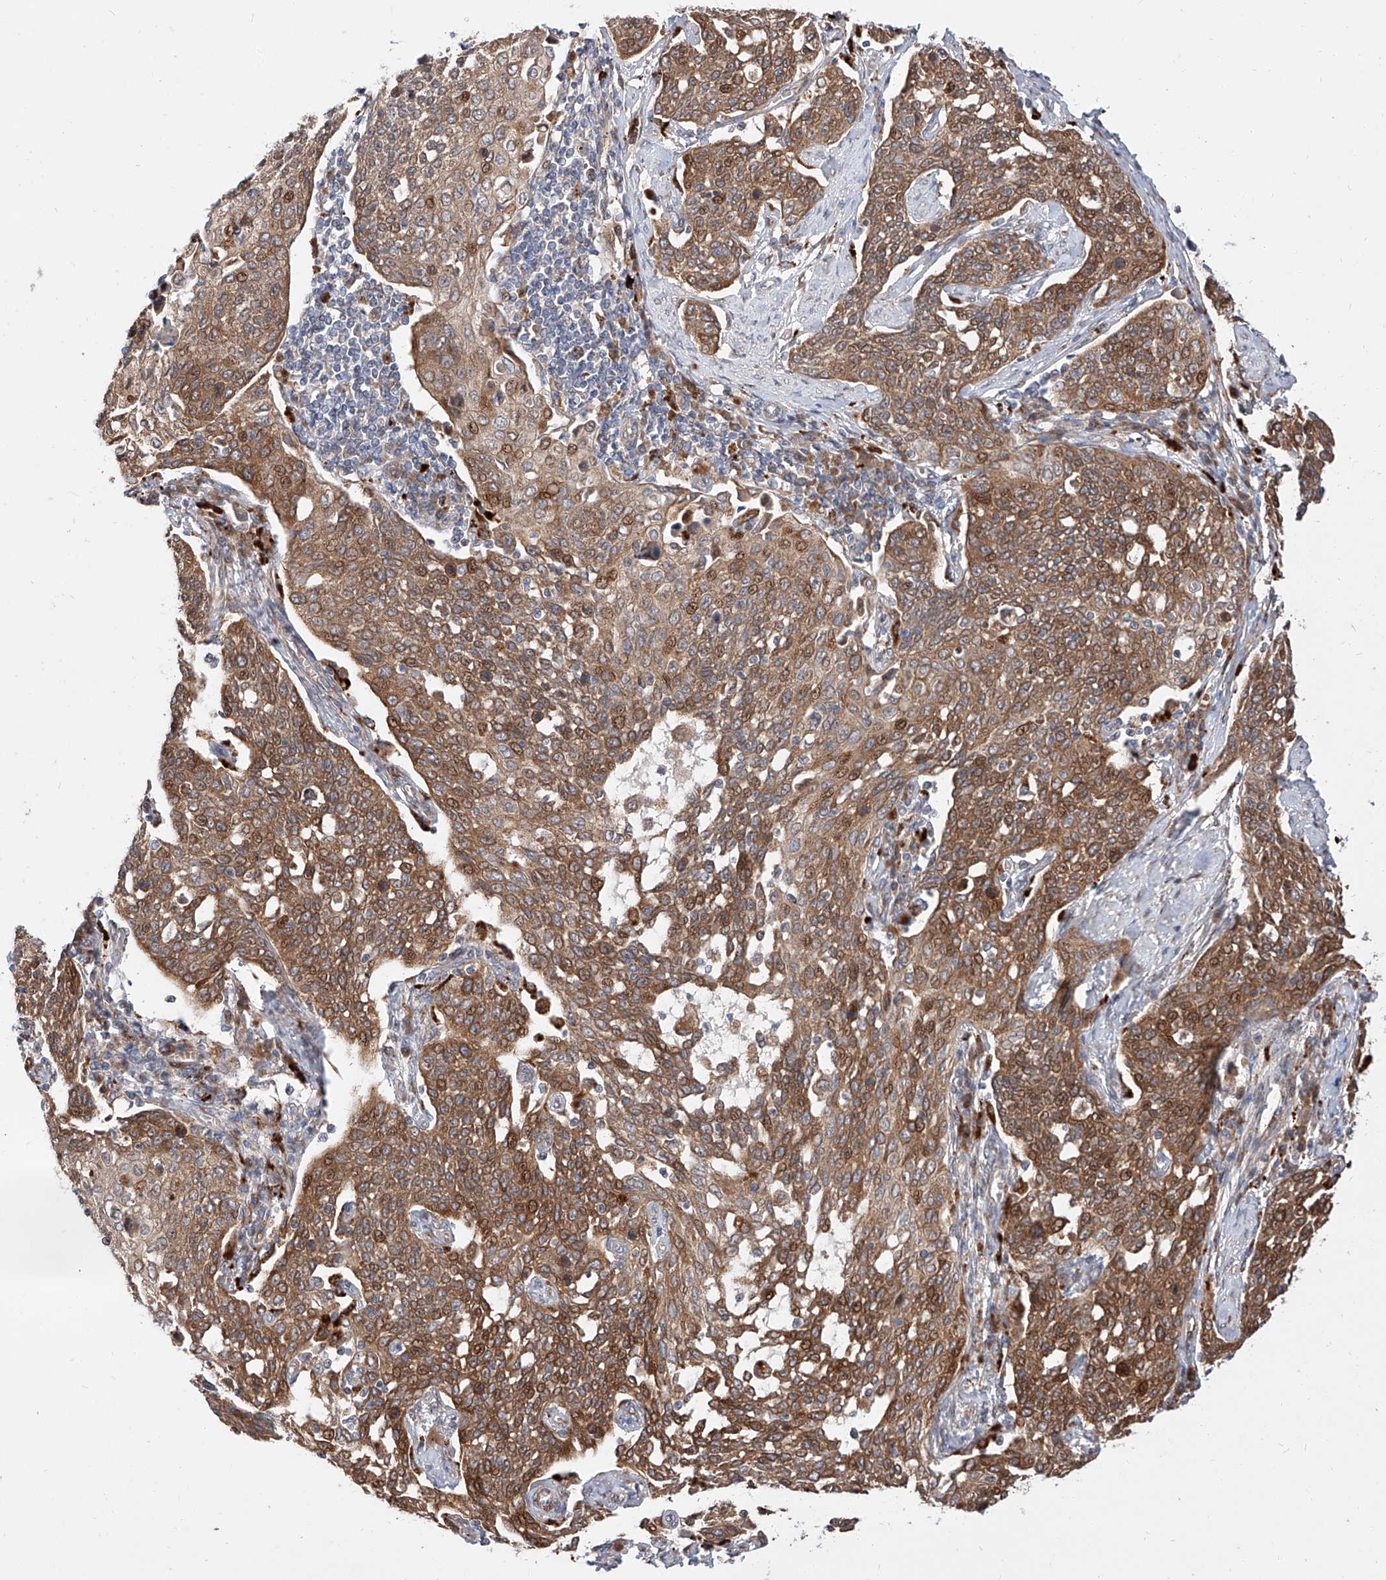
{"staining": {"intensity": "moderate", "quantity": ">75%", "location": "cytoplasmic/membranous,nuclear"}, "tissue": "cervical cancer", "cell_type": "Tumor cells", "image_type": "cancer", "snomed": [{"axis": "morphology", "description": "Squamous cell carcinoma, NOS"}, {"axis": "topography", "description": "Cervix"}], "caption": "This image displays IHC staining of cervical squamous cell carcinoma, with medium moderate cytoplasmic/membranous and nuclear positivity in about >75% of tumor cells.", "gene": "DIRAS3", "patient": {"sex": "female", "age": 34}}